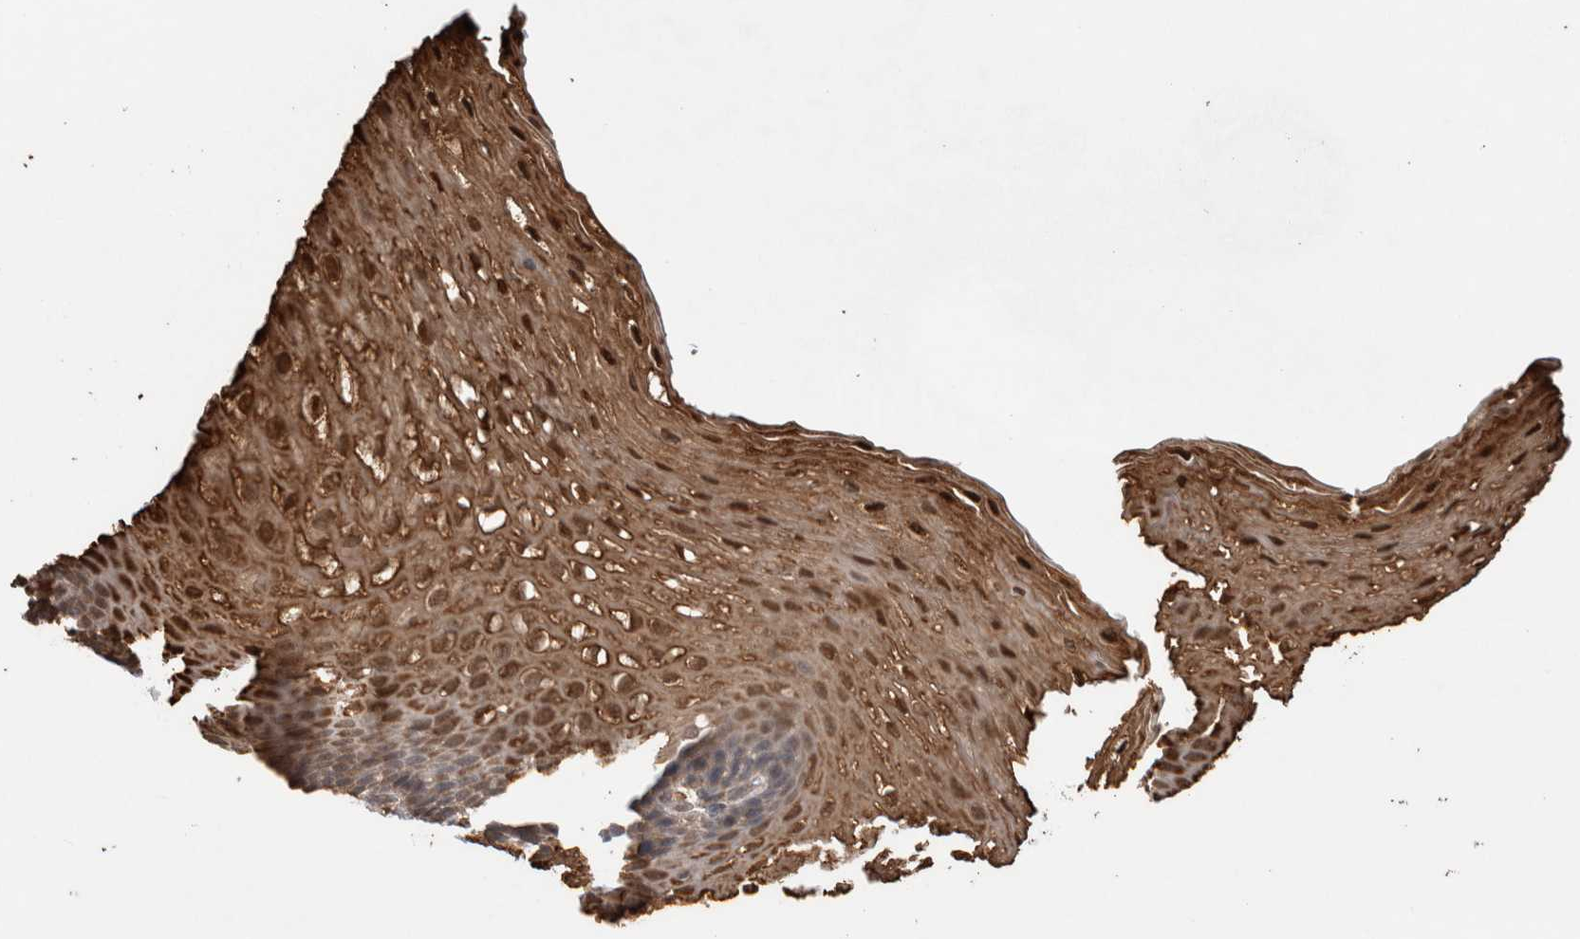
{"staining": {"intensity": "moderate", "quantity": "25%-75%", "location": "cytoplasmic/membranous,nuclear"}, "tissue": "esophagus", "cell_type": "Squamous epithelial cells", "image_type": "normal", "snomed": [{"axis": "morphology", "description": "Normal tissue, NOS"}, {"axis": "topography", "description": "Esophagus"}], "caption": "Protein staining shows moderate cytoplasmic/membranous,nuclear staining in about 25%-75% of squamous epithelial cells in unremarkable esophagus. The staining is performed using DAB (3,3'-diaminobenzidine) brown chromogen to label protein expression. The nuclei are counter-stained blue using hematoxylin.", "gene": "TRIM5", "patient": {"sex": "female", "age": 66}}